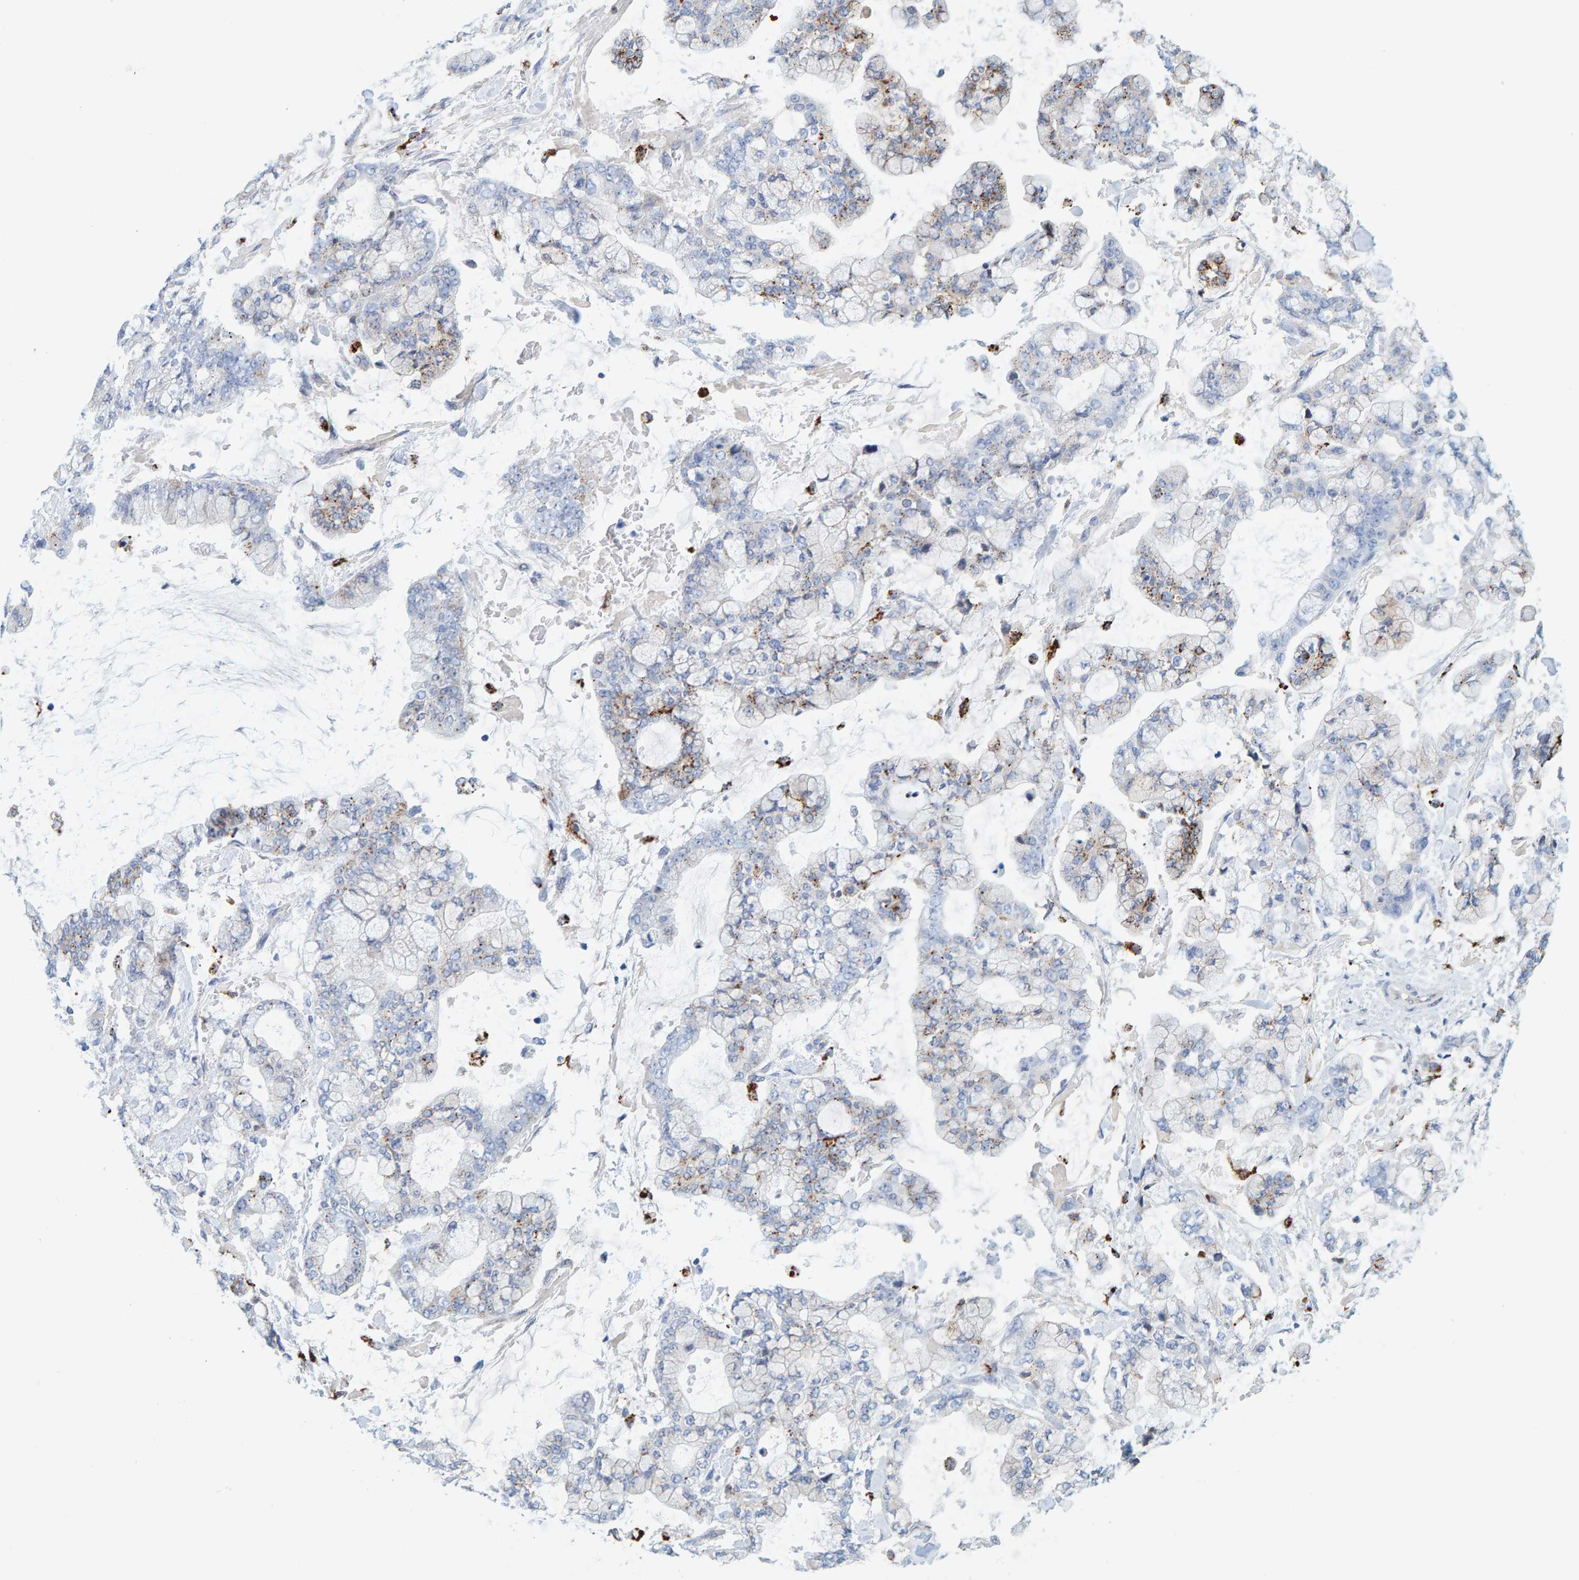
{"staining": {"intensity": "moderate", "quantity": "<25%", "location": "cytoplasmic/membranous"}, "tissue": "stomach cancer", "cell_type": "Tumor cells", "image_type": "cancer", "snomed": [{"axis": "morphology", "description": "Normal tissue, NOS"}, {"axis": "morphology", "description": "Adenocarcinoma, NOS"}, {"axis": "topography", "description": "Stomach, upper"}, {"axis": "topography", "description": "Stomach"}], "caption": "Human stomach cancer stained with a brown dye exhibits moderate cytoplasmic/membranous positive staining in about <25% of tumor cells.", "gene": "BIN3", "patient": {"sex": "male", "age": 76}}